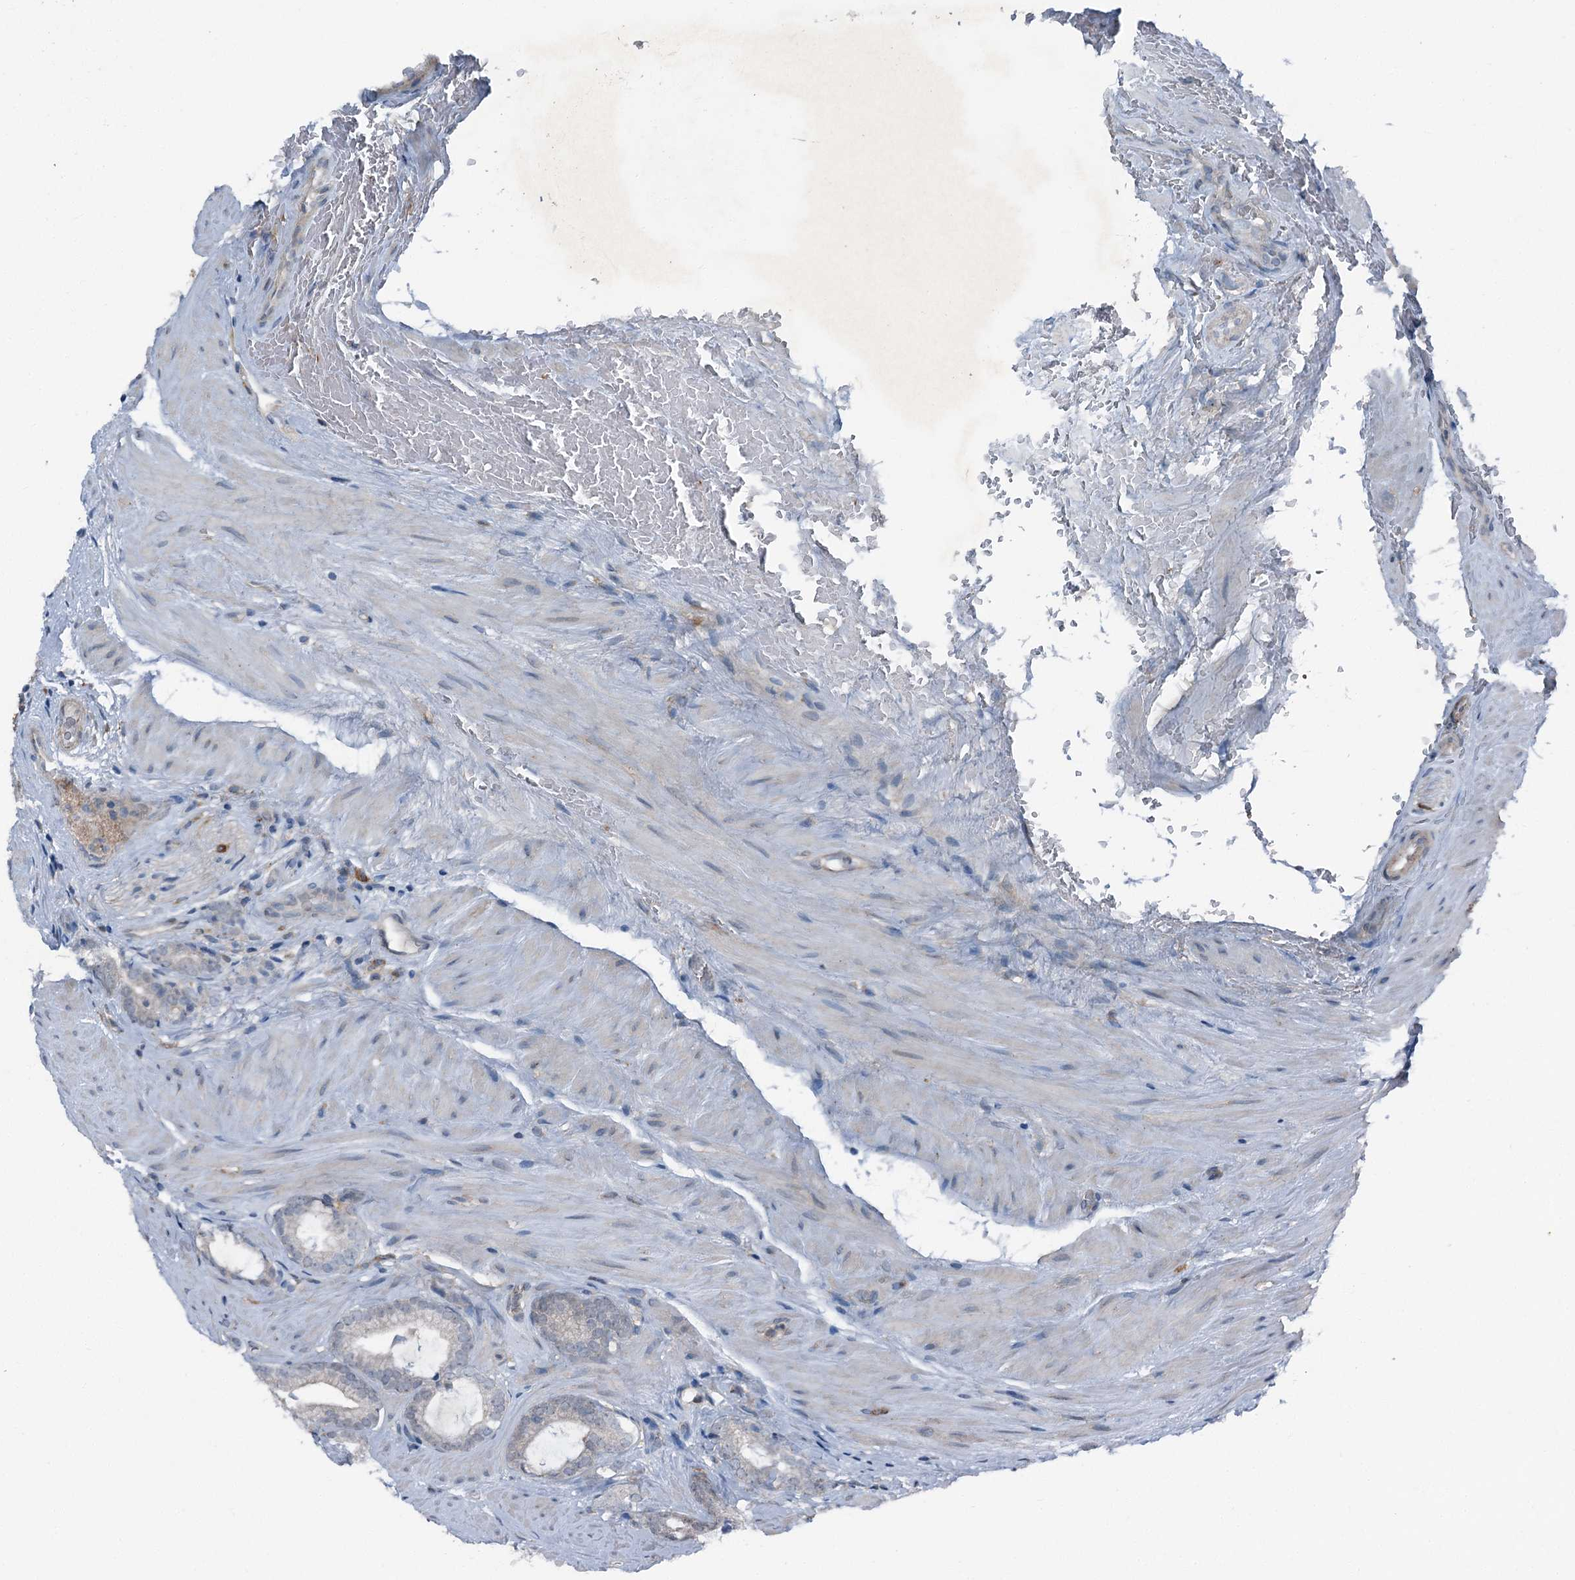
{"staining": {"intensity": "negative", "quantity": "none", "location": "none"}, "tissue": "prostate cancer", "cell_type": "Tumor cells", "image_type": "cancer", "snomed": [{"axis": "morphology", "description": "Adenocarcinoma, High grade"}, {"axis": "topography", "description": "Prostate"}], "caption": "This is a histopathology image of IHC staining of prostate cancer (high-grade adenocarcinoma), which shows no expression in tumor cells.", "gene": "AXL", "patient": {"sex": "male", "age": 63}}